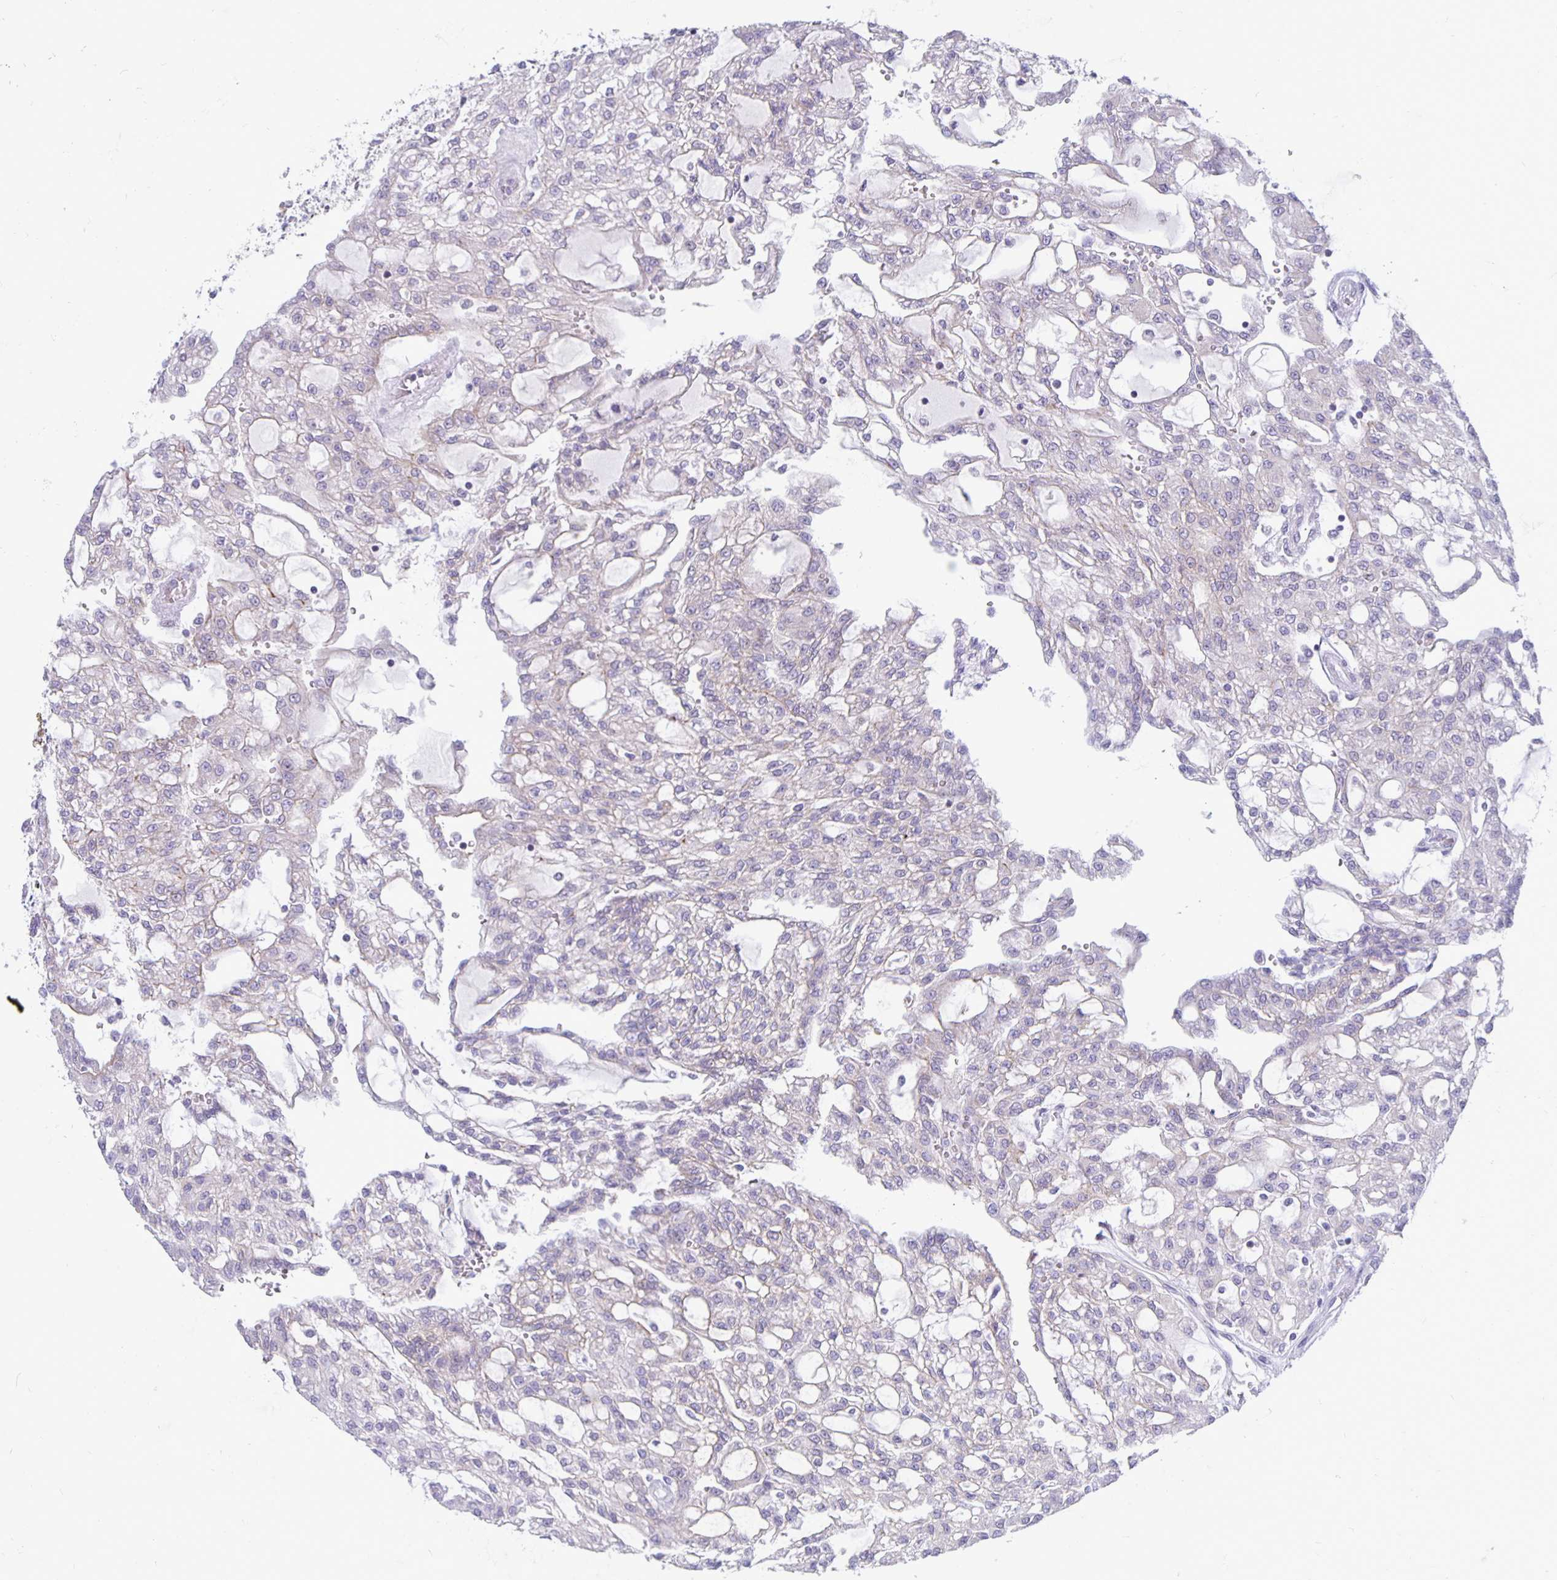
{"staining": {"intensity": "negative", "quantity": "none", "location": "none"}, "tissue": "renal cancer", "cell_type": "Tumor cells", "image_type": "cancer", "snomed": [{"axis": "morphology", "description": "Adenocarcinoma, NOS"}, {"axis": "topography", "description": "Kidney"}], "caption": "Image shows no protein positivity in tumor cells of adenocarcinoma (renal) tissue.", "gene": "ERBB2", "patient": {"sex": "male", "age": 63}}